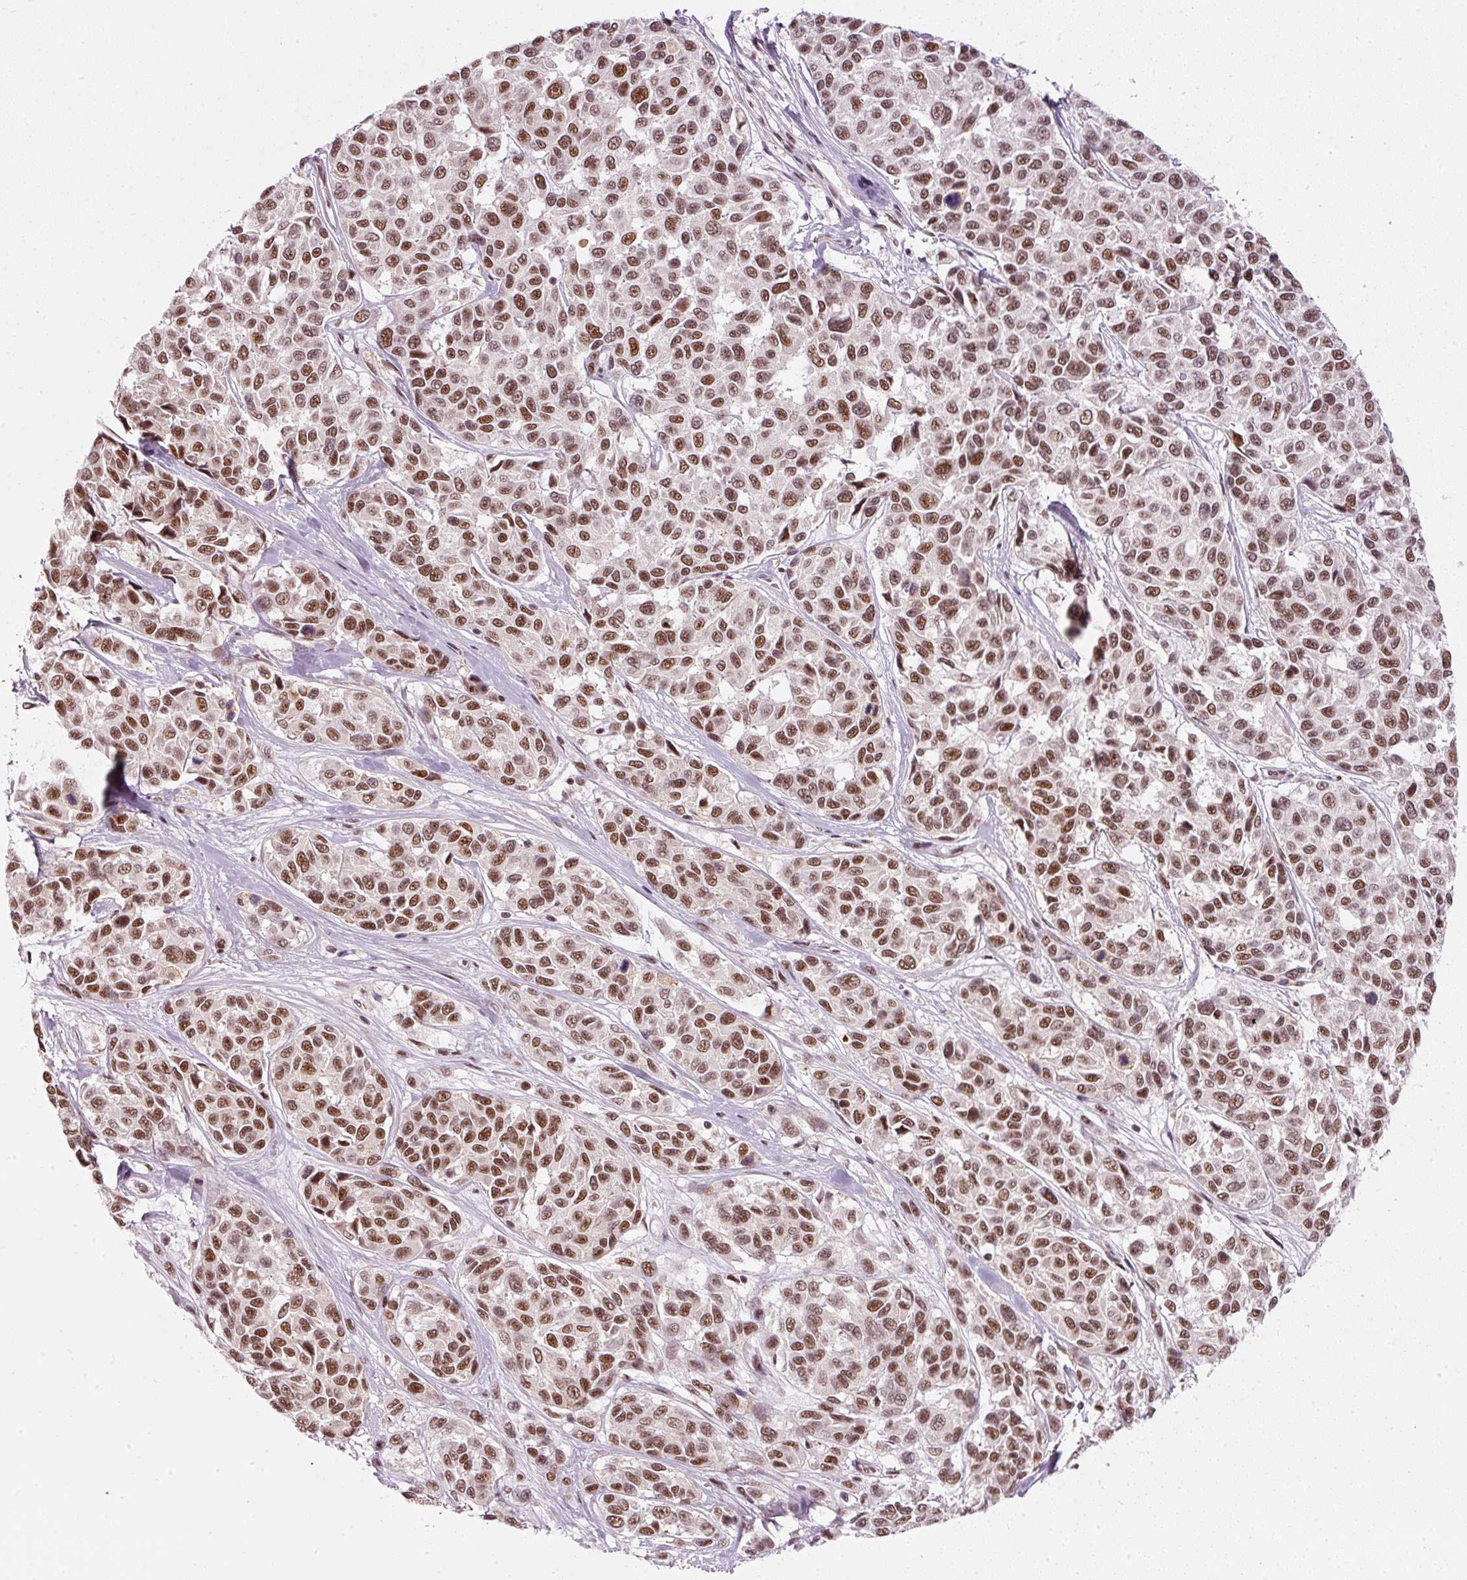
{"staining": {"intensity": "moderate", "quantity": ">75%", "location": "nuclear"}, "tissue": "melanoma", "cell_type": "Tumor cells", "image_type": "cancer", "snomed": [{"axis": "morphology", "description": "Malignant melanoma, NOS"}, {"axis": "topography", "description": "Skin"}], "caption": "Malignant melanoma tissue demonstrates moderate nuclear positivity in about >75% of tumor cells, visualized by immunohistochemistry. The staining was performed using DAB (3,3'-diaminobenzidine) to visualize the protein expression in brown, while the nuclei were stained in blue with hematoxylin (Magnification: 20x).", "gene": "THOC6", "patient": {"sex": "female", "age": 66}}